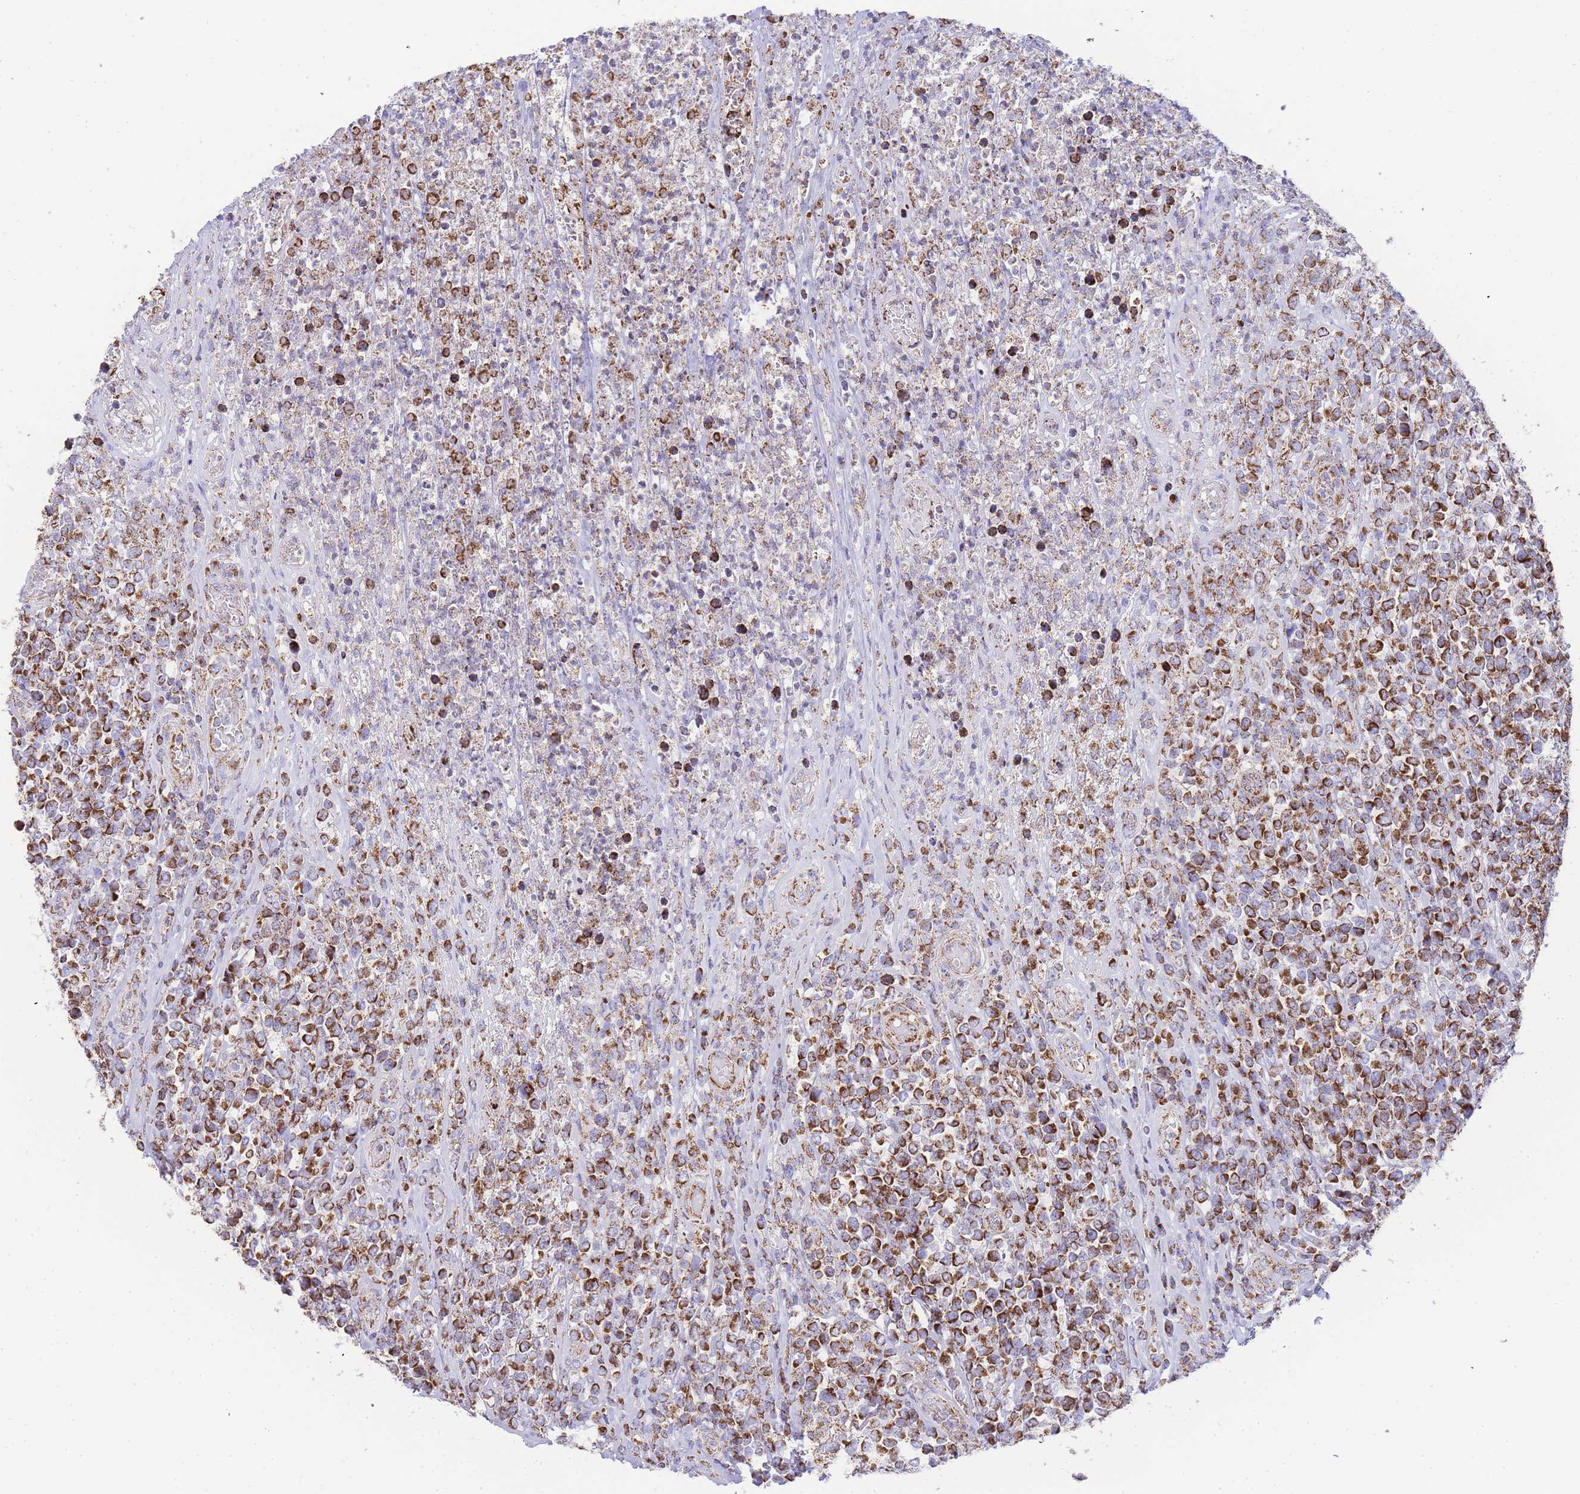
{"staining": {"intensity": "strong", "quantity": ">75%", "location": "cytoplasmic/membranous"}, "tissue": "lymphoma", "cell_type": "Tumor cells", "image_type": "cancer", "snomed": [{"axis": "morphology", "description": "Malignant lymphoma, non-Hodgkin's type, High grade"}, {"axis": "topography", "description": "Soft tissue"}], "caption": "High-magnification brightfield microscopy of lymphoma stained with DAB (brown) and counterstained with hematoxylin (blue). tumor cells exhibit strong cytoplasmic/membranous expression is appreciated in about>75% of cells. (Stains: DAB (3,3'-diaminobenzidine) in brown, nuclei in blue, Microscopy: brightfield microscopy at high magnification).", "gene": "GSTM1", "patient": {"sex": "female", "age": 56}}